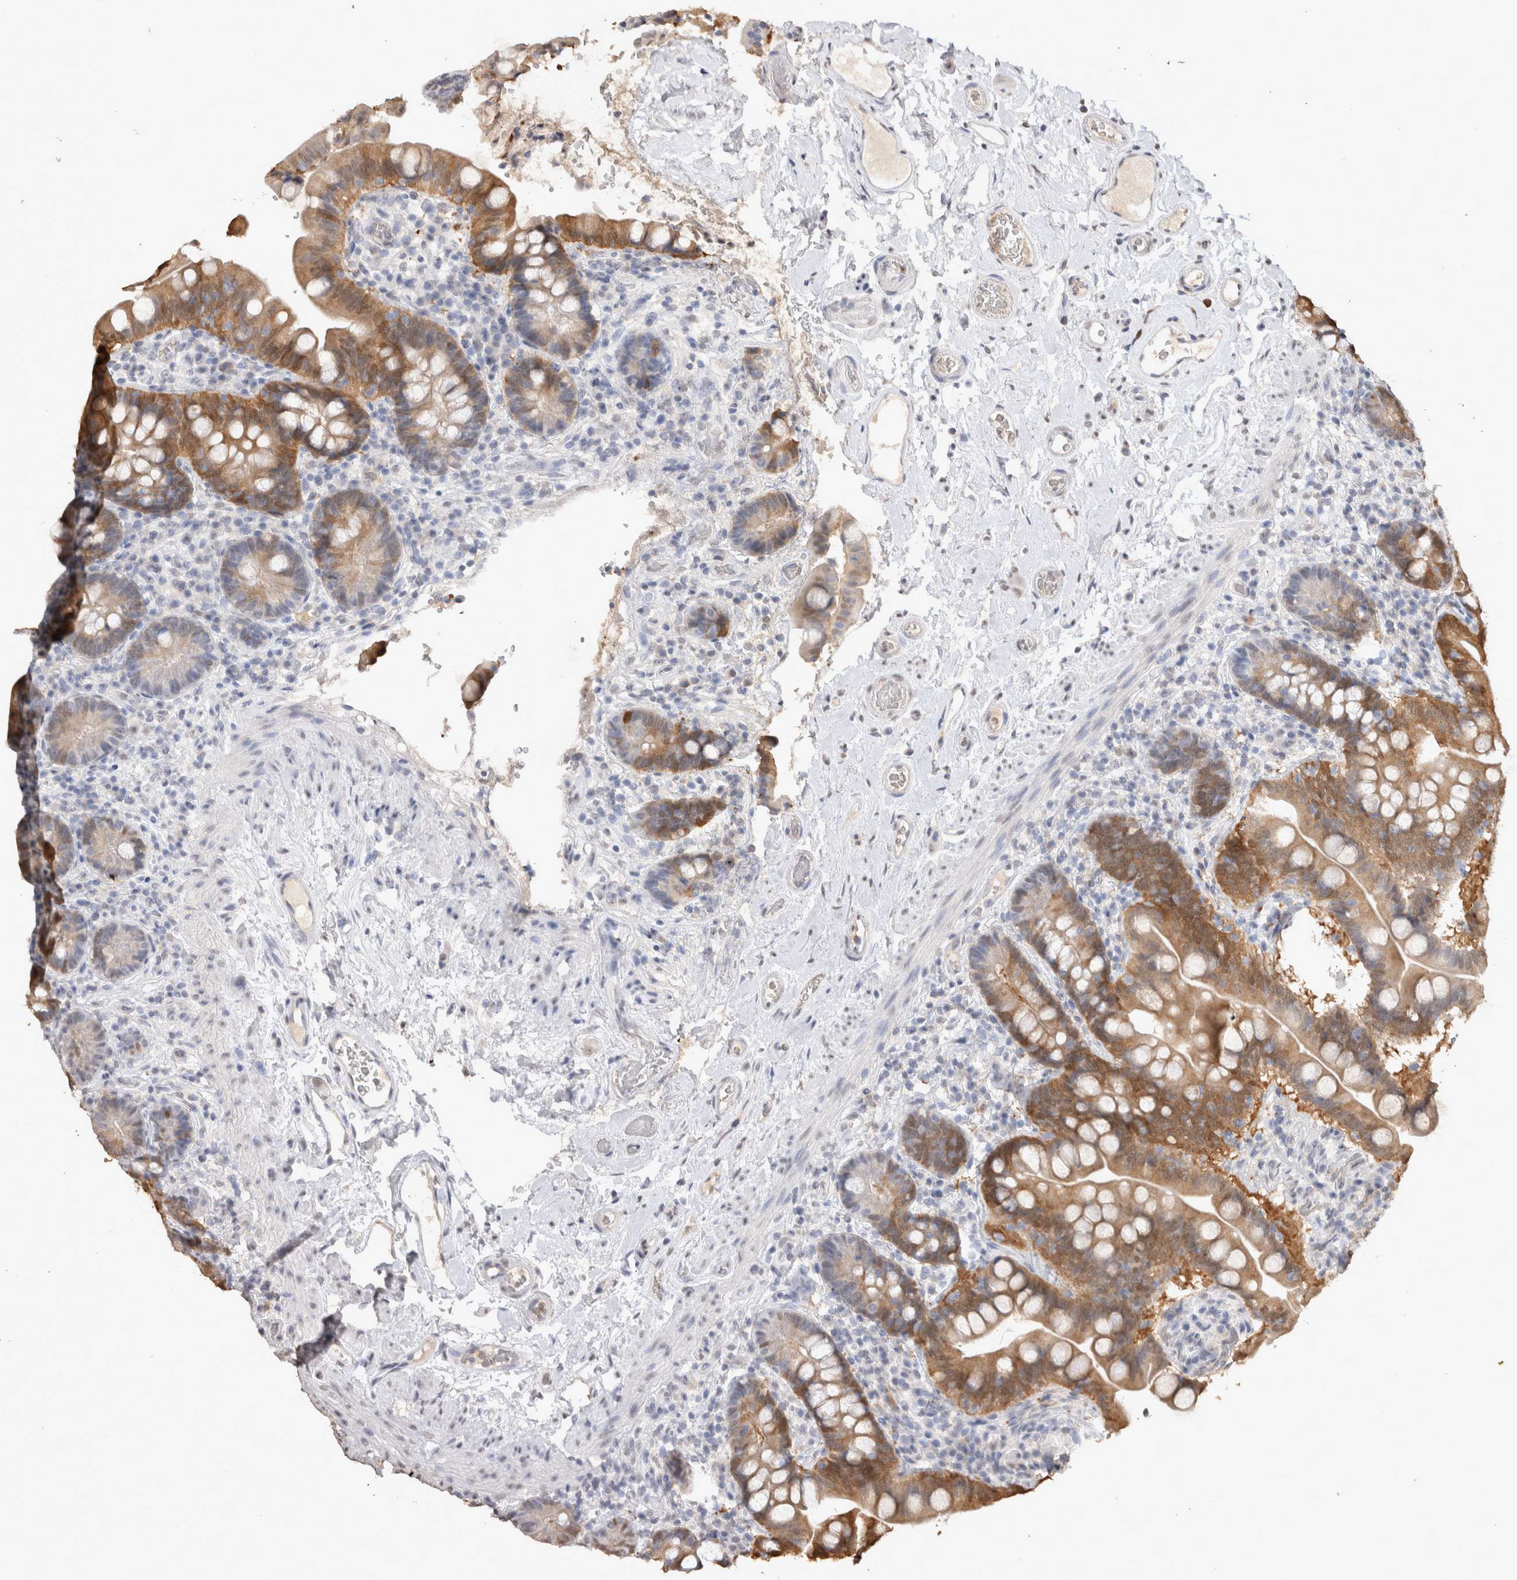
{"staining": {"intensity": "weak", "quantity": "<25%", "location": "nuclear"}, "tissue": "colon", "cell_type": "Endothelial cells", "image_type": "normal", "snomed": [{"axis": "morphology", "description": "Normal tissue, NOS"}, {"axis": "topography", "description": "Smooth muscle"}, {"axis": "topography", "description": "Colon"}], "caption": "High power microscopy photomicrograph of an IHC histopathology image of benign colon, revealing no significant expression in endothelial cells. (DAB immunohistochemistry, high magnification).", "gene": "LGALS2", "patient": {"sex": "male", "age": 73}}